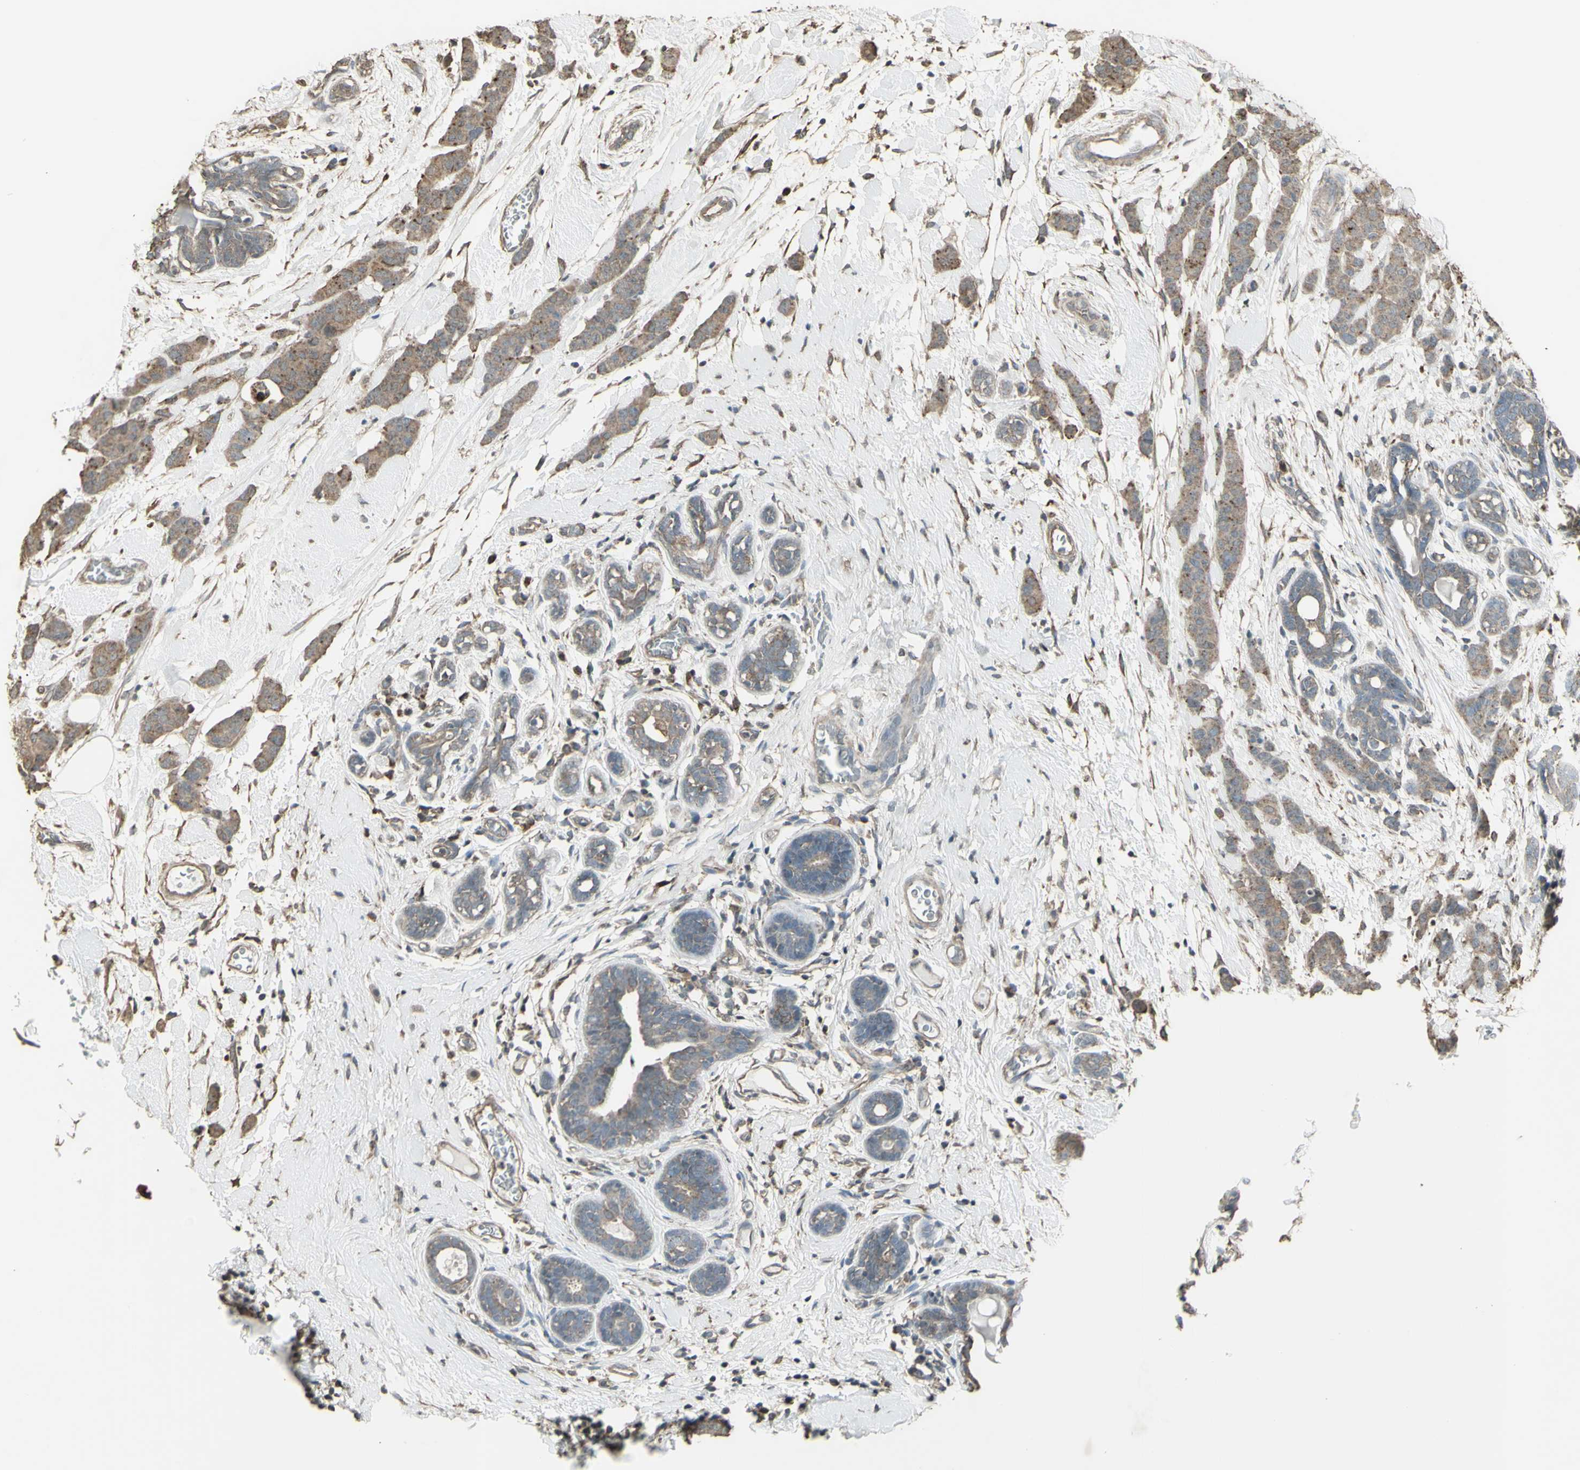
{"staining": {"intensity": "moderate", "quantity": ">75%", "location": "cytoplasmic/membranous"}, "tissue": "breast cancer", "cell_type": "Tumor cells", "image_type": "cancer", "snomed": [{"axis": "morphology", "description": "Normal tissue, NOS"}, {"axis": "morphology", "description": "Duct carcinoma"}, {"axis": "topography", "description": "Breast"}], "caption": "Immunohistochemistry of infiltrating ductal carcinoma (breast) demonstrates medium levels of moderate cytoplasmic/membranous positivity in approximately >75% of tumor cells.", "gene": "FXYD3", "patient": {"sex": "female", "age": 40}}